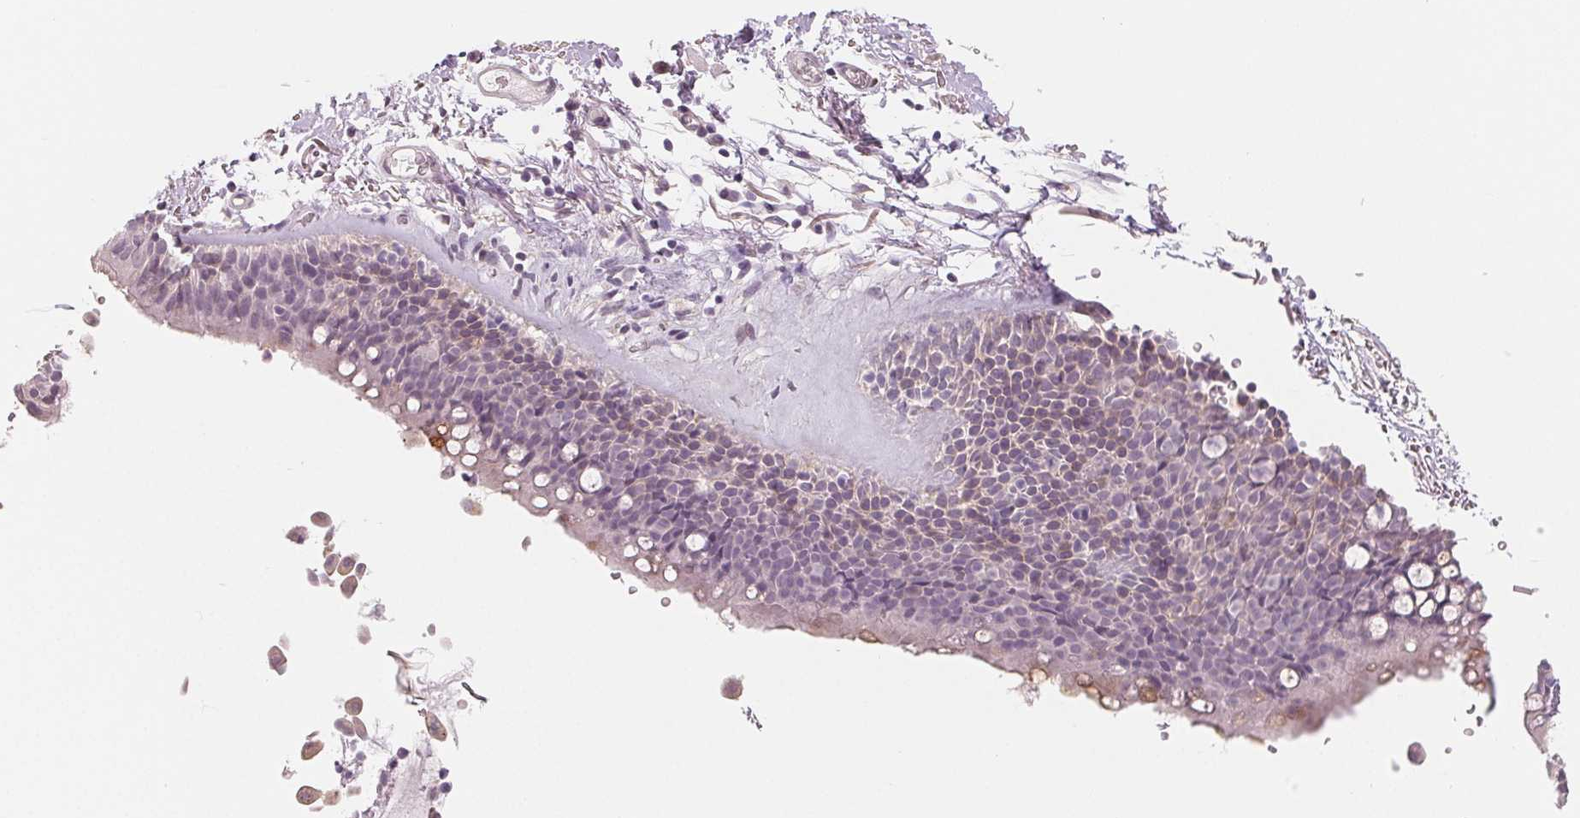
{"staining": {"intensity": "weak", "quantity": "<25%", "location": "cytoplasmic/membranous"}, "tissue": "bronchus", "cell_type": "Respiratory epithelial cells", "image_type": "normal", "snomed": [{"axis": "morphology", "description": "Normal tissue, NOS"}, {"axis": "topography", "description": "Cartilage tissue"}, {"axis": "topography", "description": "Bronchus"}], "caption": "Benign bronchus was stained to show a protein in brown. There is no significant positivity in respiratory epithelial cells. (DAB (3,3'-diaminobenzidine) IHC visualized using brightfield microscopy, high magnification).", "gene": "CFC1B", "patient": {"sex": "female", "age": 79}}